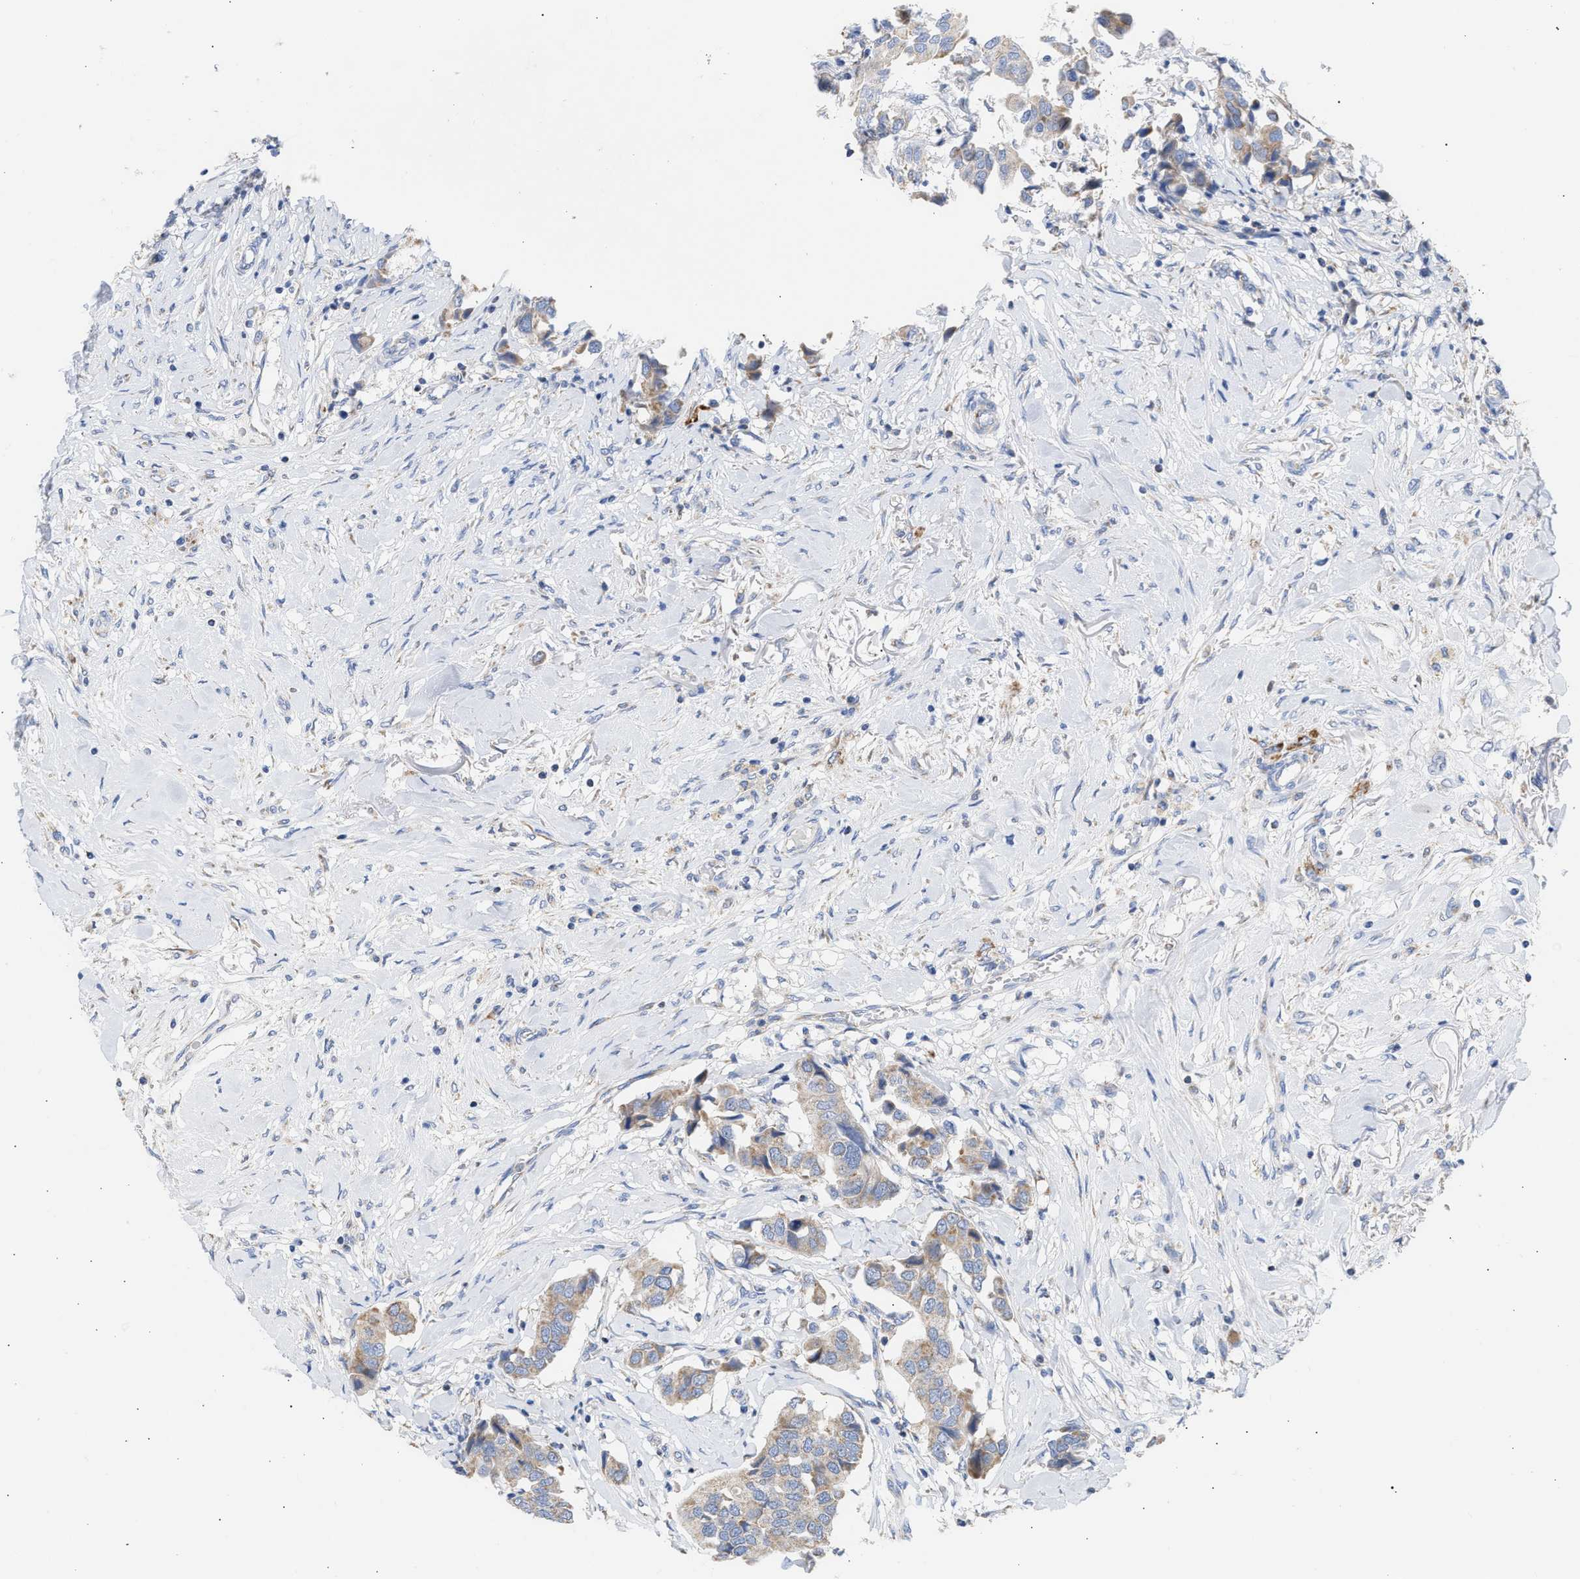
{"staining": {"intensity": "weak", "quantity": ">75%", "location": "cytoplasmic/membranous"}, "tissue": "breast cancer", "cell_type": "Tumor cells", "image_type": "cancer", "snomed": [{"axis": "morphology", "description": "Duct carcinoma"}, {"axis": "topography", "description": "Breast"}], "caption": "Approximately >75% of tumor cells in breast intraductal carcinoma exhibit weak cytoplasmic/membranous protein positivity as visualized by brown immunohistochemical staining.", "gene": "ACOT13", "patient": {"sex": "female", "age": 80}}